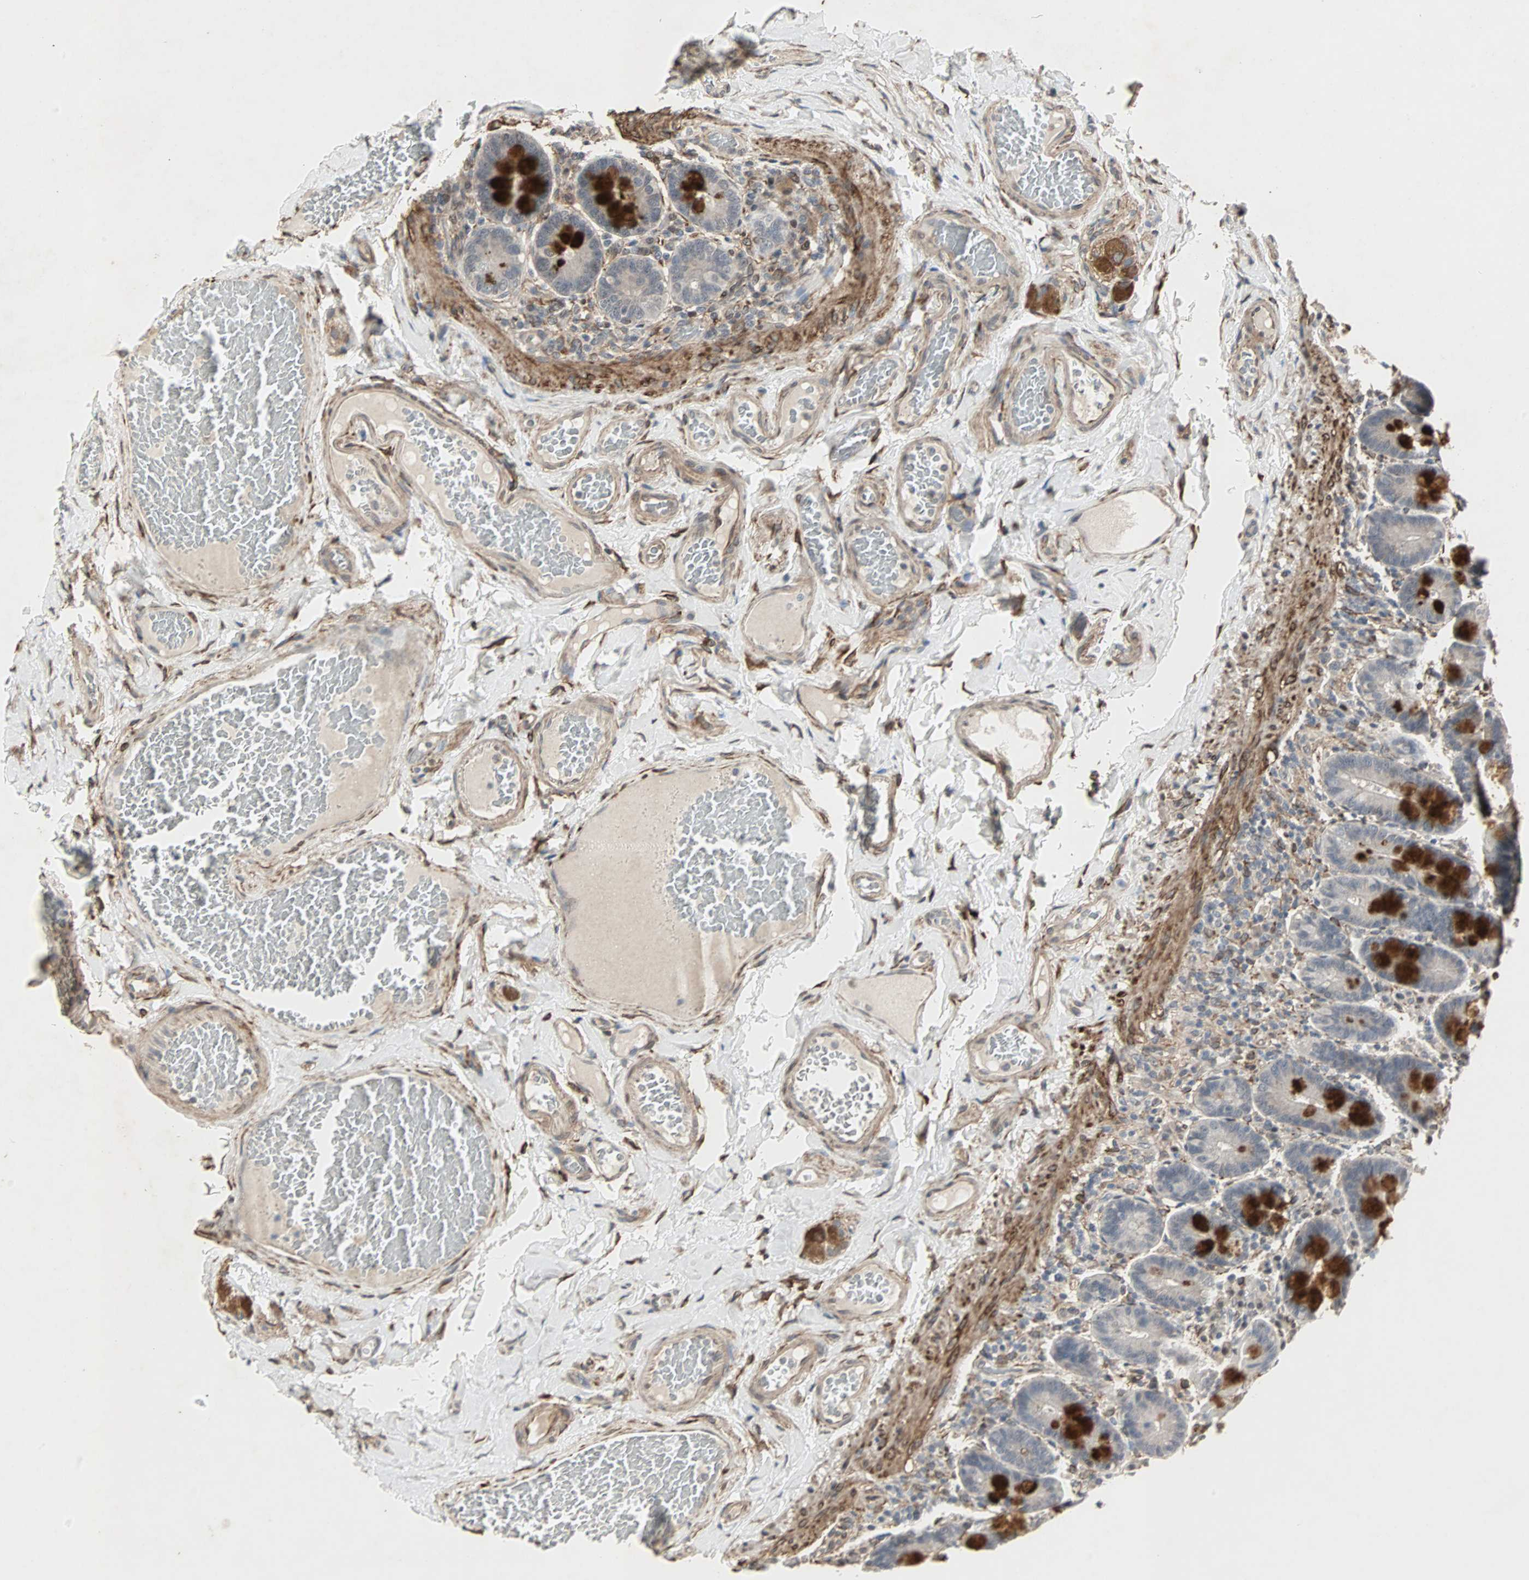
{"staining": {"intensity": "strong", "quantity": "25%-75%", "location": "cytoplasmic/membranous"}, "tissue": "duodenum", "cell_type": "Glandular cells", "image_type": "normal", "snomed": [{"axis": "morphology", "description": "Normal tissue, NOS"}, {"axis": "topography", "description": "Duodenum"}], "caption": "Glandular cells exhibit strong cytoplasmic/membranous positivity in approximately 25%-75% of cells in normal duodenum.", "gene": "TRPV4", "patient": {"sex": "male", "age": 66}}